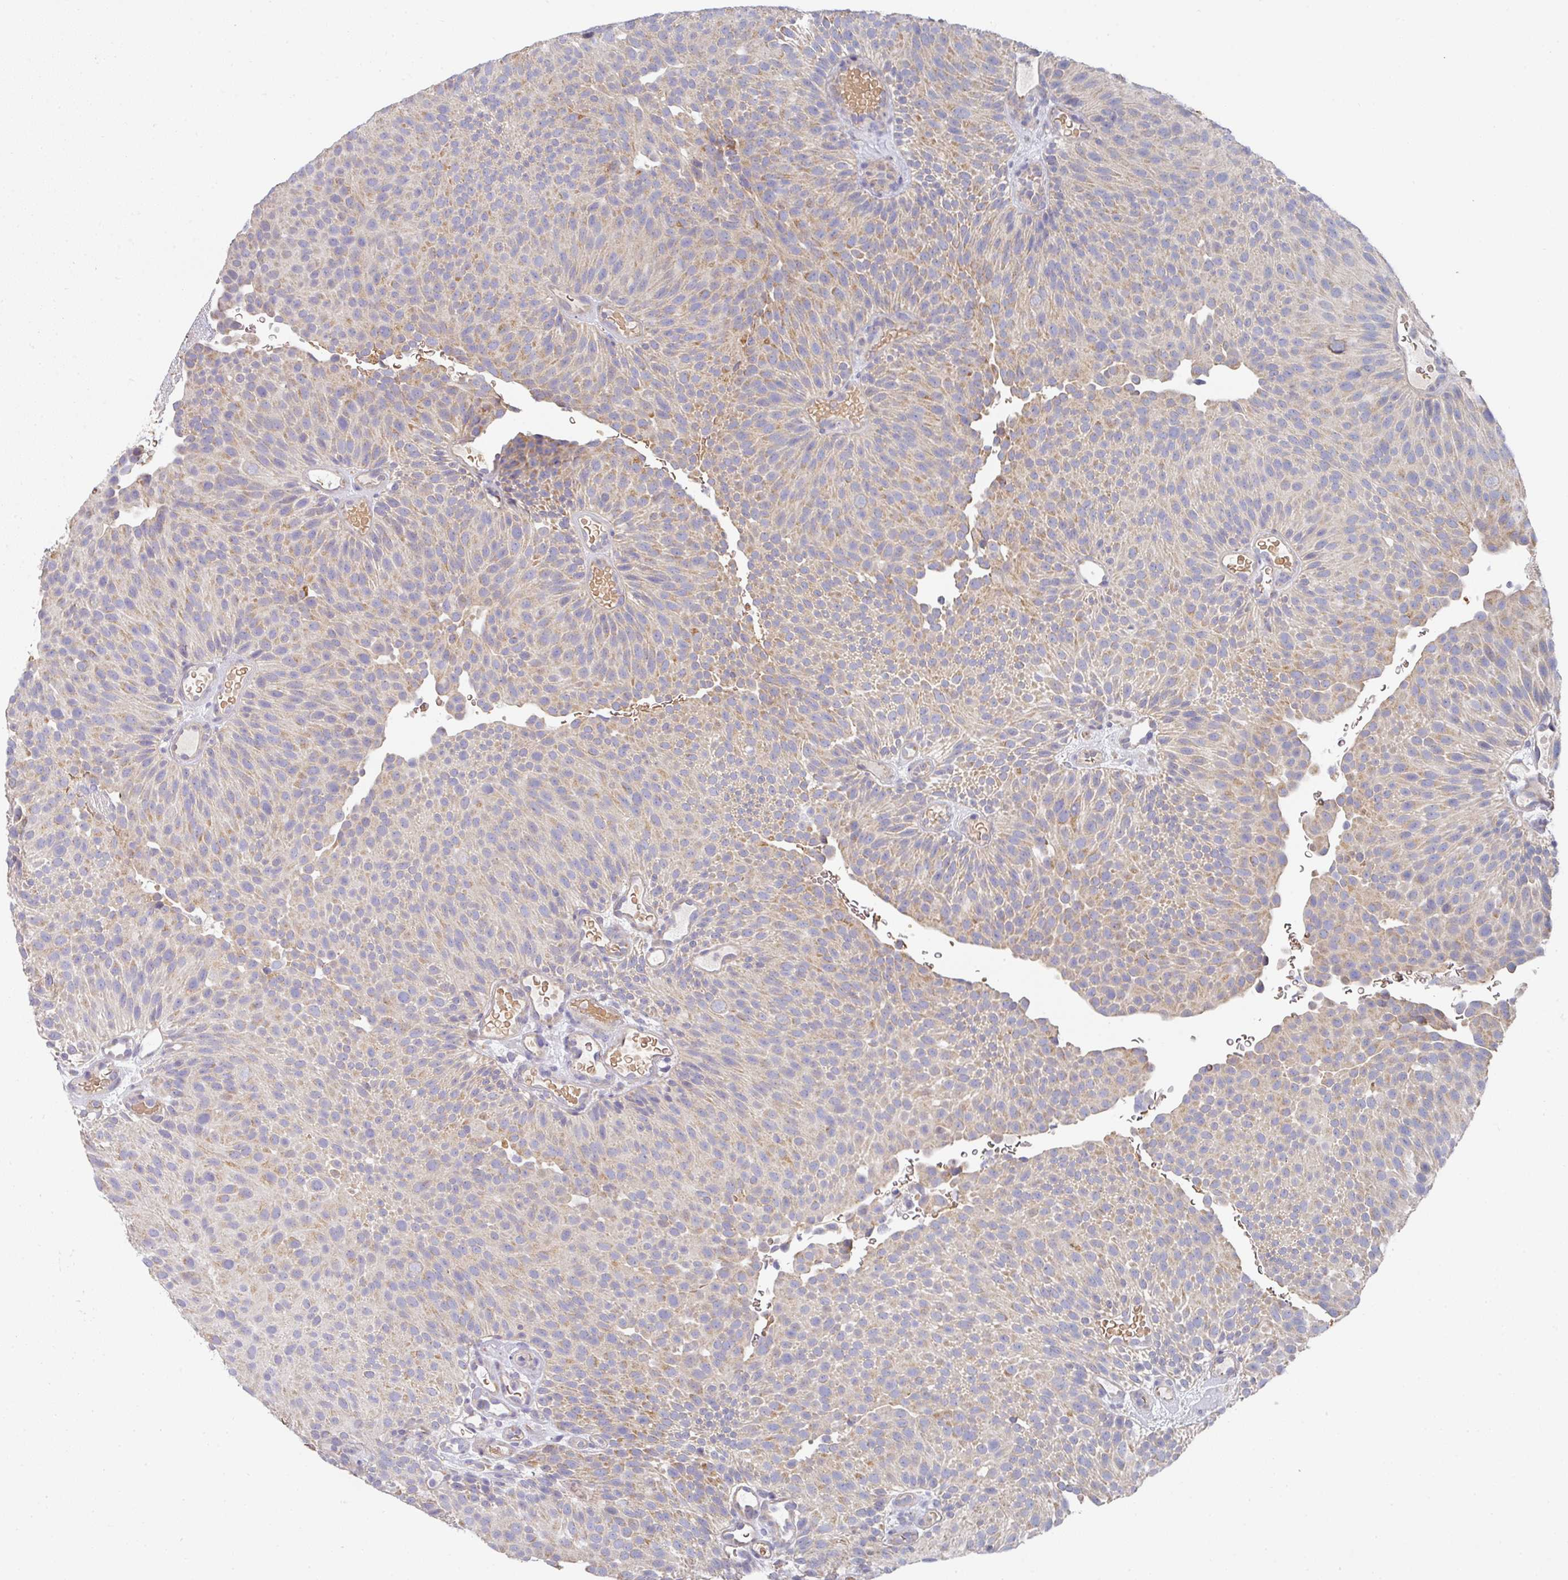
{"staining": {"intensity": "moderate", "quantity": ">75%", "location": "cytoplasmic/membranous"}, "tissue": "urothelial cancer", "cell_type": "Tumor cells", "image_type": "cancer", "snomed": [{"axis": "morphology", "description": "Urothelial carcinoma, Low grade"}, {"axis": "topography", "description": "Urinary bladder"}], "caption": "Immunohistochemical staining of urothelial cancer exhibits medium levels of moderate cytoplasmic/membranous protein expression in approximately >75% of tumor cells.", "gene": "PYROXD2", "patient": {"sex": "male", "age": 78}}